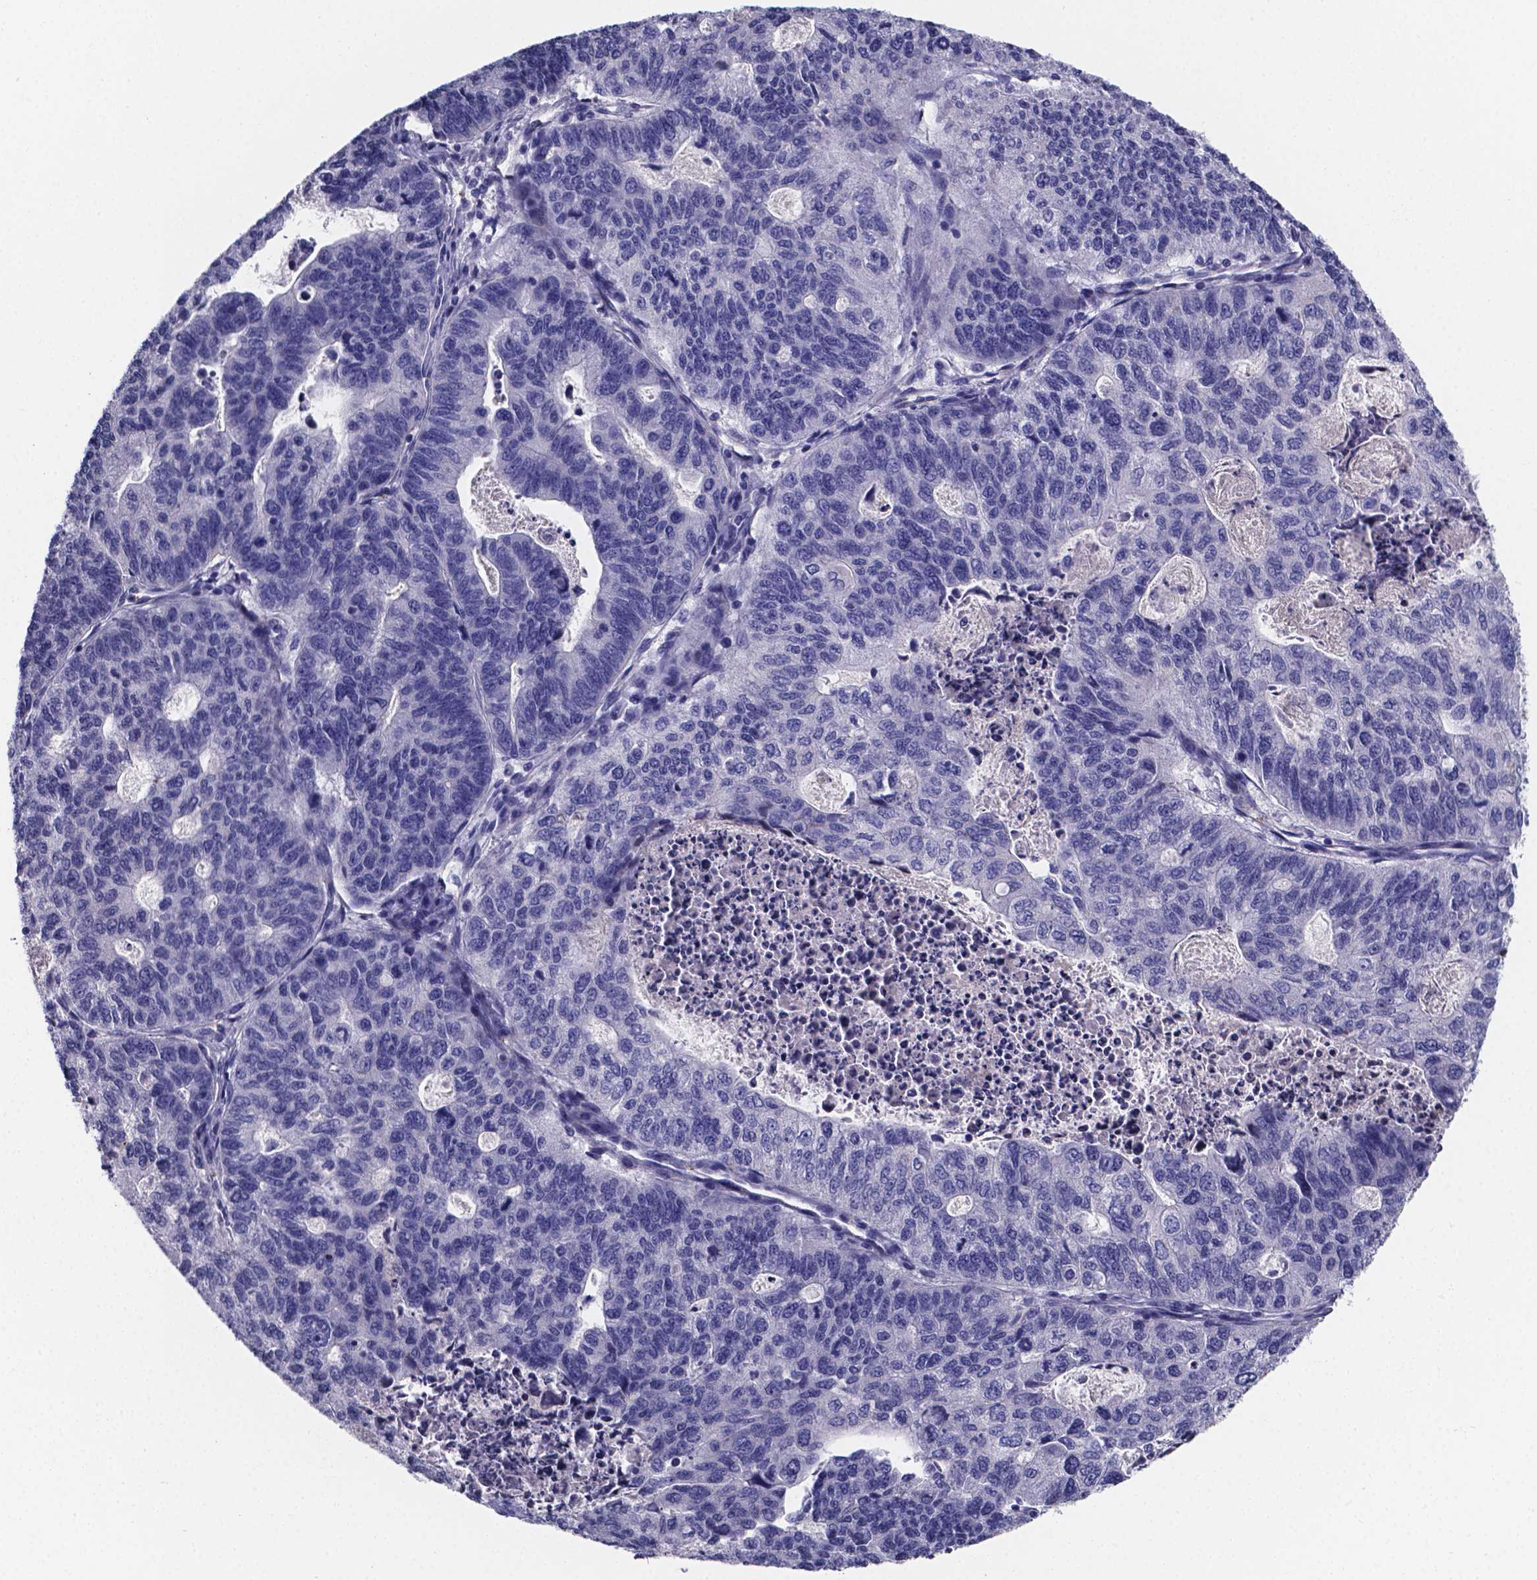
{"staining": {"intensity": "negative", "quantity": "none", "location": "none"}, "tissue": "stomach cancer", "cell_type": "Tumor cells", "image_type": "cancer", "snomed": [{"axis": "morphology", "description": "Adenocarcinoma, NOS"}, {"axis": "topography", "description": "Stomach, upper"}], "caption": "This is an IHC photomicrograph of human stomach cancer. There is no expression in tumor cells.", "gene": "SFRP4", "patient": {"sex": "female", "age": 67}}